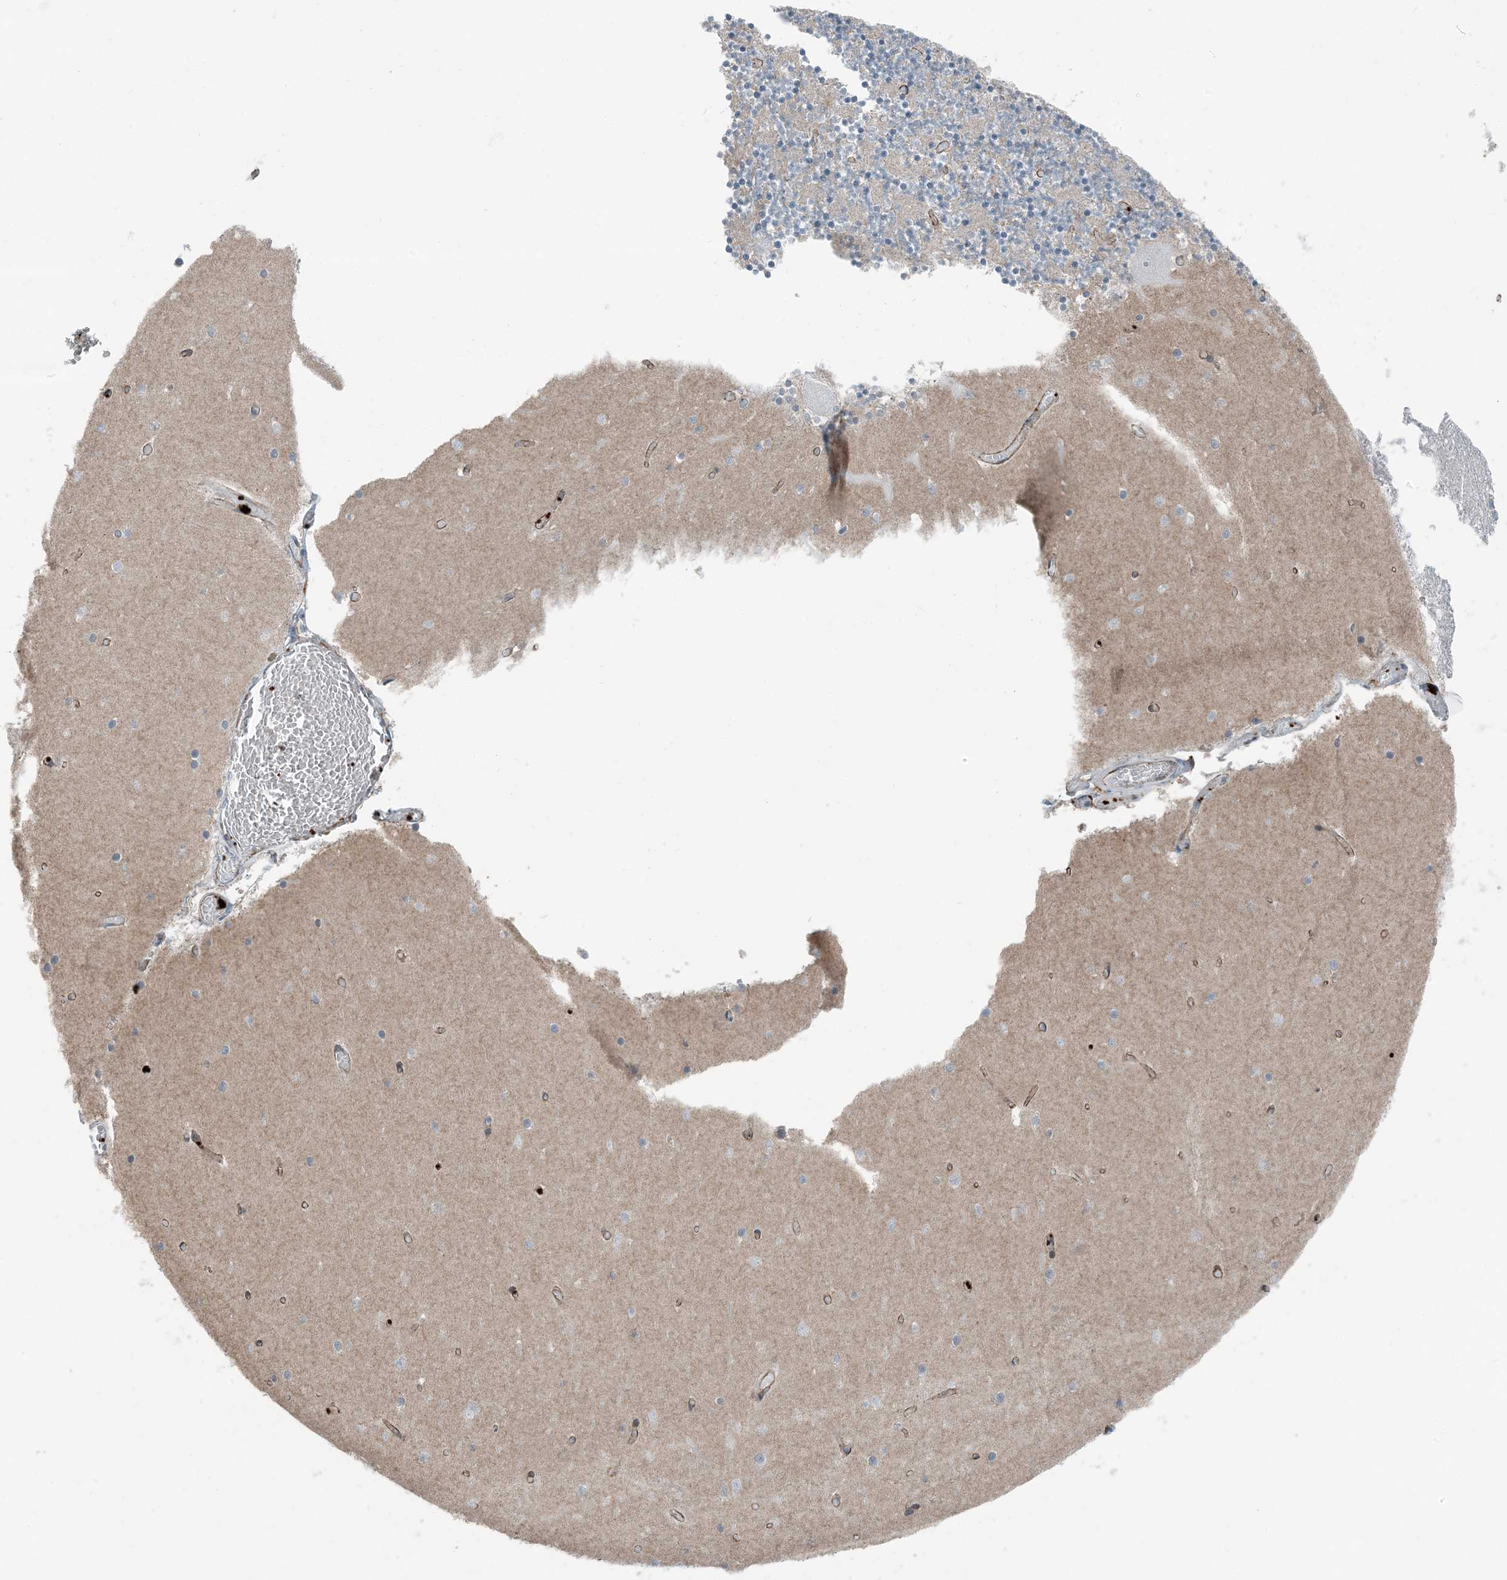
{"staining": {"intensity": "negative", "quantity": "none", "location": "none"}, "tissue": "cerebellum", "cell_type": "Cells in granular layer", "image_type": "normal", "snomed": [{"axis": "morphology", "description": "Normal tissue, NOS"}, {"axis": "topography", "description": "Cerebellum"}], "caption": "Image shows no significant protein positivity in cells in granular layer of normal cerebellum. (DAB IHC visualized using brightfield microscopy, high magnification).", "gene": "APOBEC3C", "patient": {"sex": "female", "age": 28}}